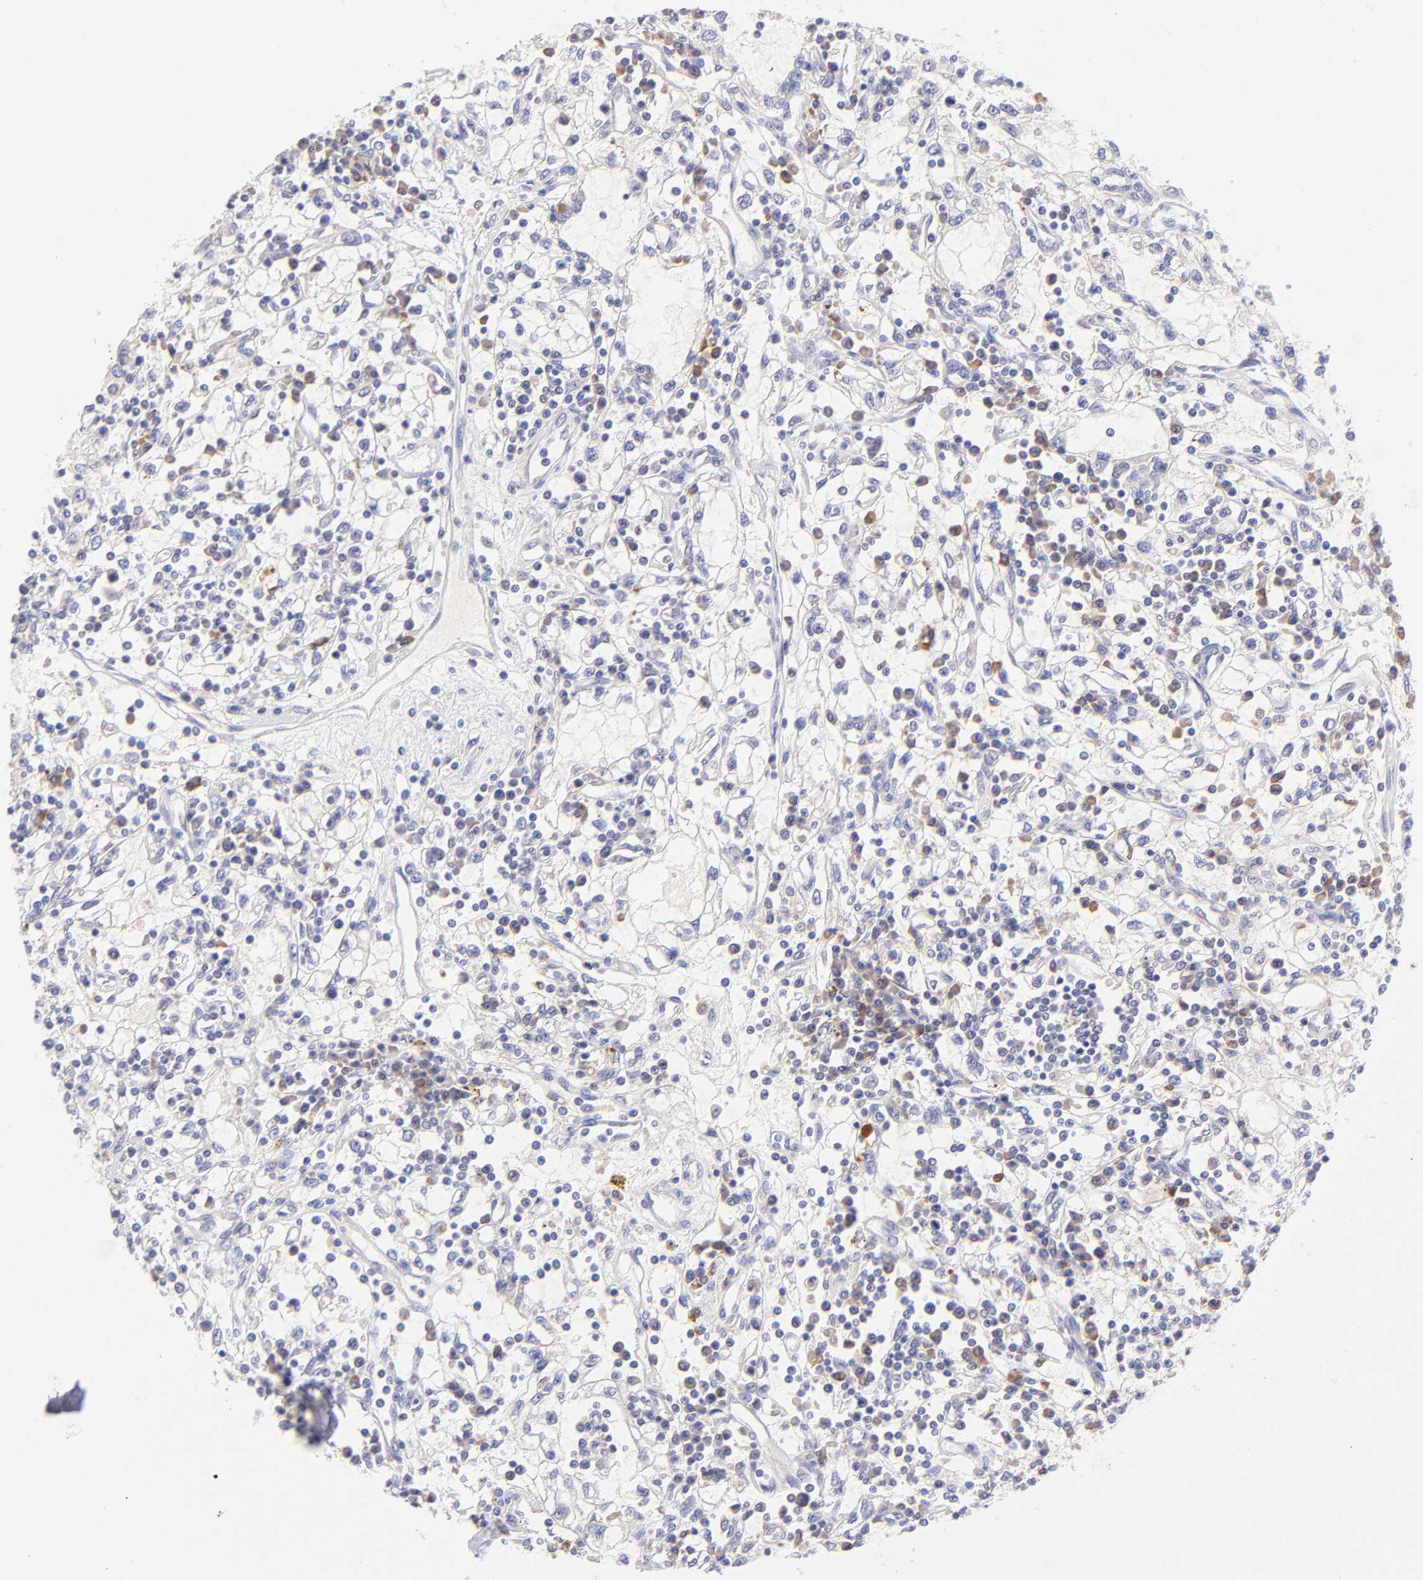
{"staining": {"intensity": "negative", "quantity": "none", "location": "none"}, "tissue": "renal cancer", "cell_type": "Tumor cells", "image_type": "cancer", "snomed": [{"axis": "morphology", "description": "Adenocarcinoma, NOS"}, {"axis": "topography", "description": "Kidney"}], "caption": "Protein analysis of renal cancer shows no significant staining in tumor cells.", "gene": "RPL11", "patient": {"sex": "male", "age": 82}}